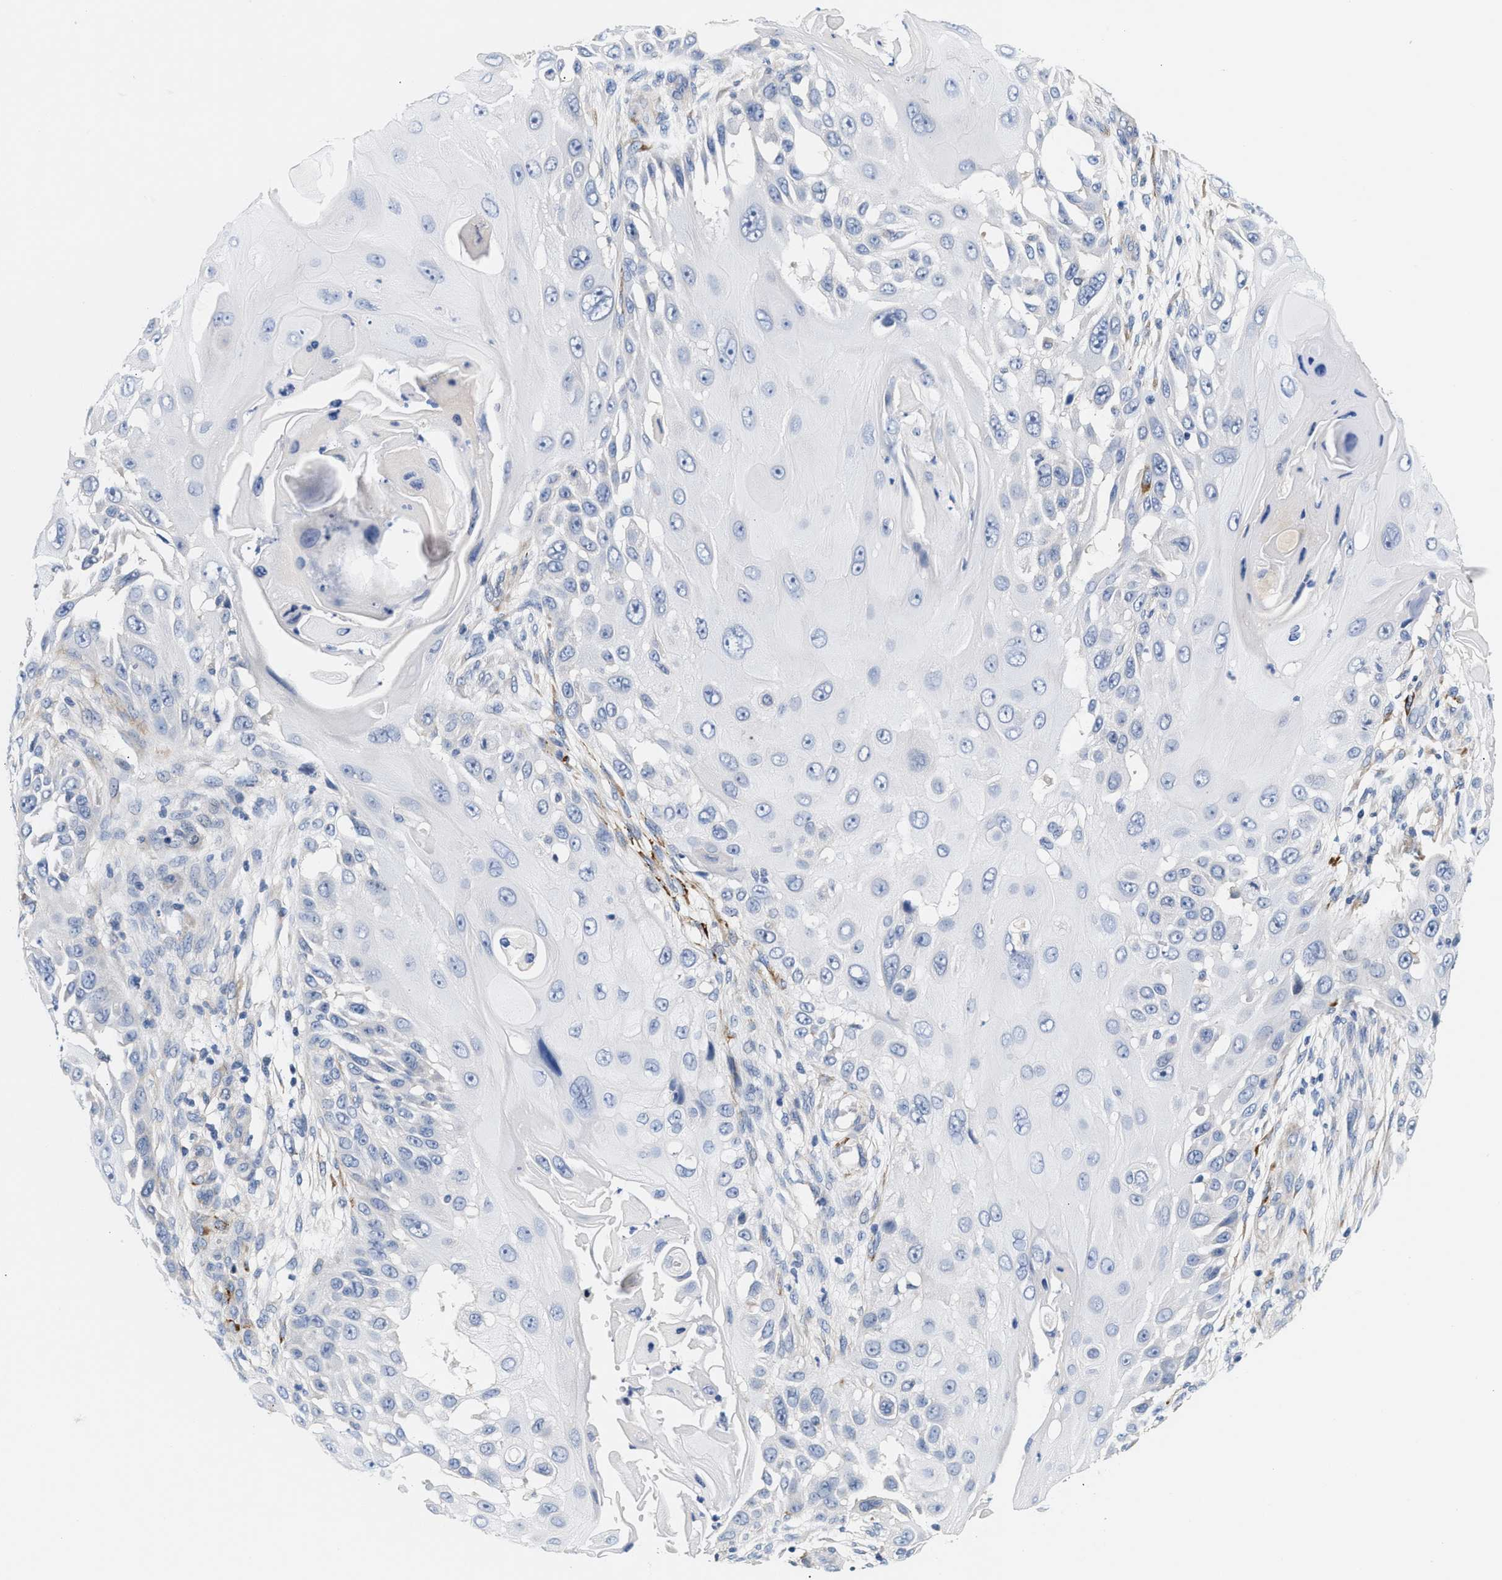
{"staining": {"intensity": "negative", "quantity": "none", "location": "none"}, "tissue": "skin cancer", "cell_type": "Tumor cells", "image_type": "cancer", "snomed": [{"axis": "morphology", "description": "Squamous cell carcinoma, NOS"}, {"axis": "topography", "description": "Skin"}], "caption": "Immunohistochemical staining of human skin squamous cell carcinoma reveals no significant positivity in tumor cells.", "gene": "ACTL7B", "patient": {"sex": "female", "age": 44}}